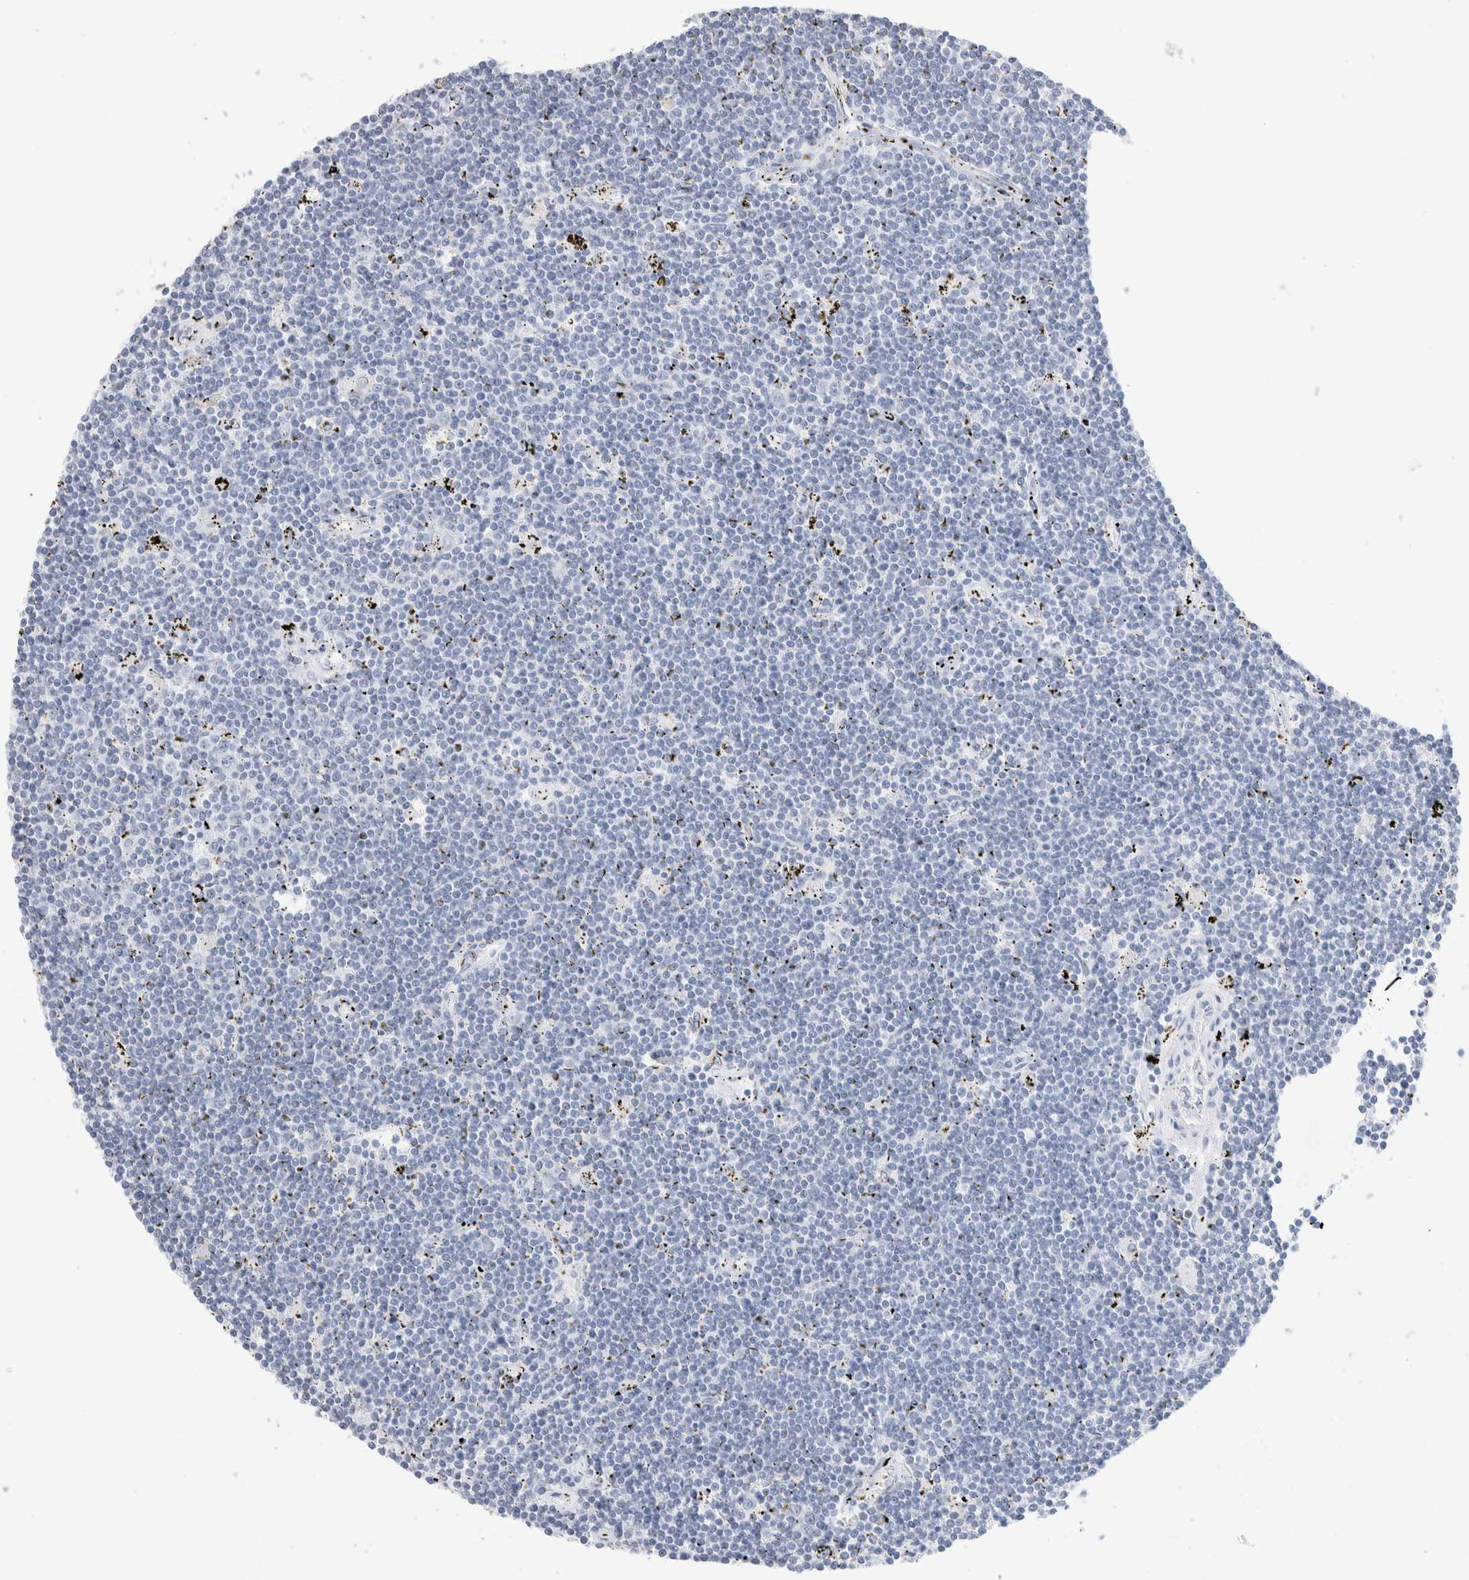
{"staining": {"intensity": "negative", "quantity": "none", "location": "none"}, "tissue": "lymphoma", "cell_type": "Tumor cells", "image_type": "cancer", "snomed": [{"axis": "morphology", "description": "Malignant lymphoma, non-Hodgkin's type, Low grade"}, {"axis": "topography", "description": "Spleen"}], "caption": "Image shows no significant protein positivity in tumor cells of lymphoma.", "gene": "GDA", "patient": {"sex": "male", "age": 76}}